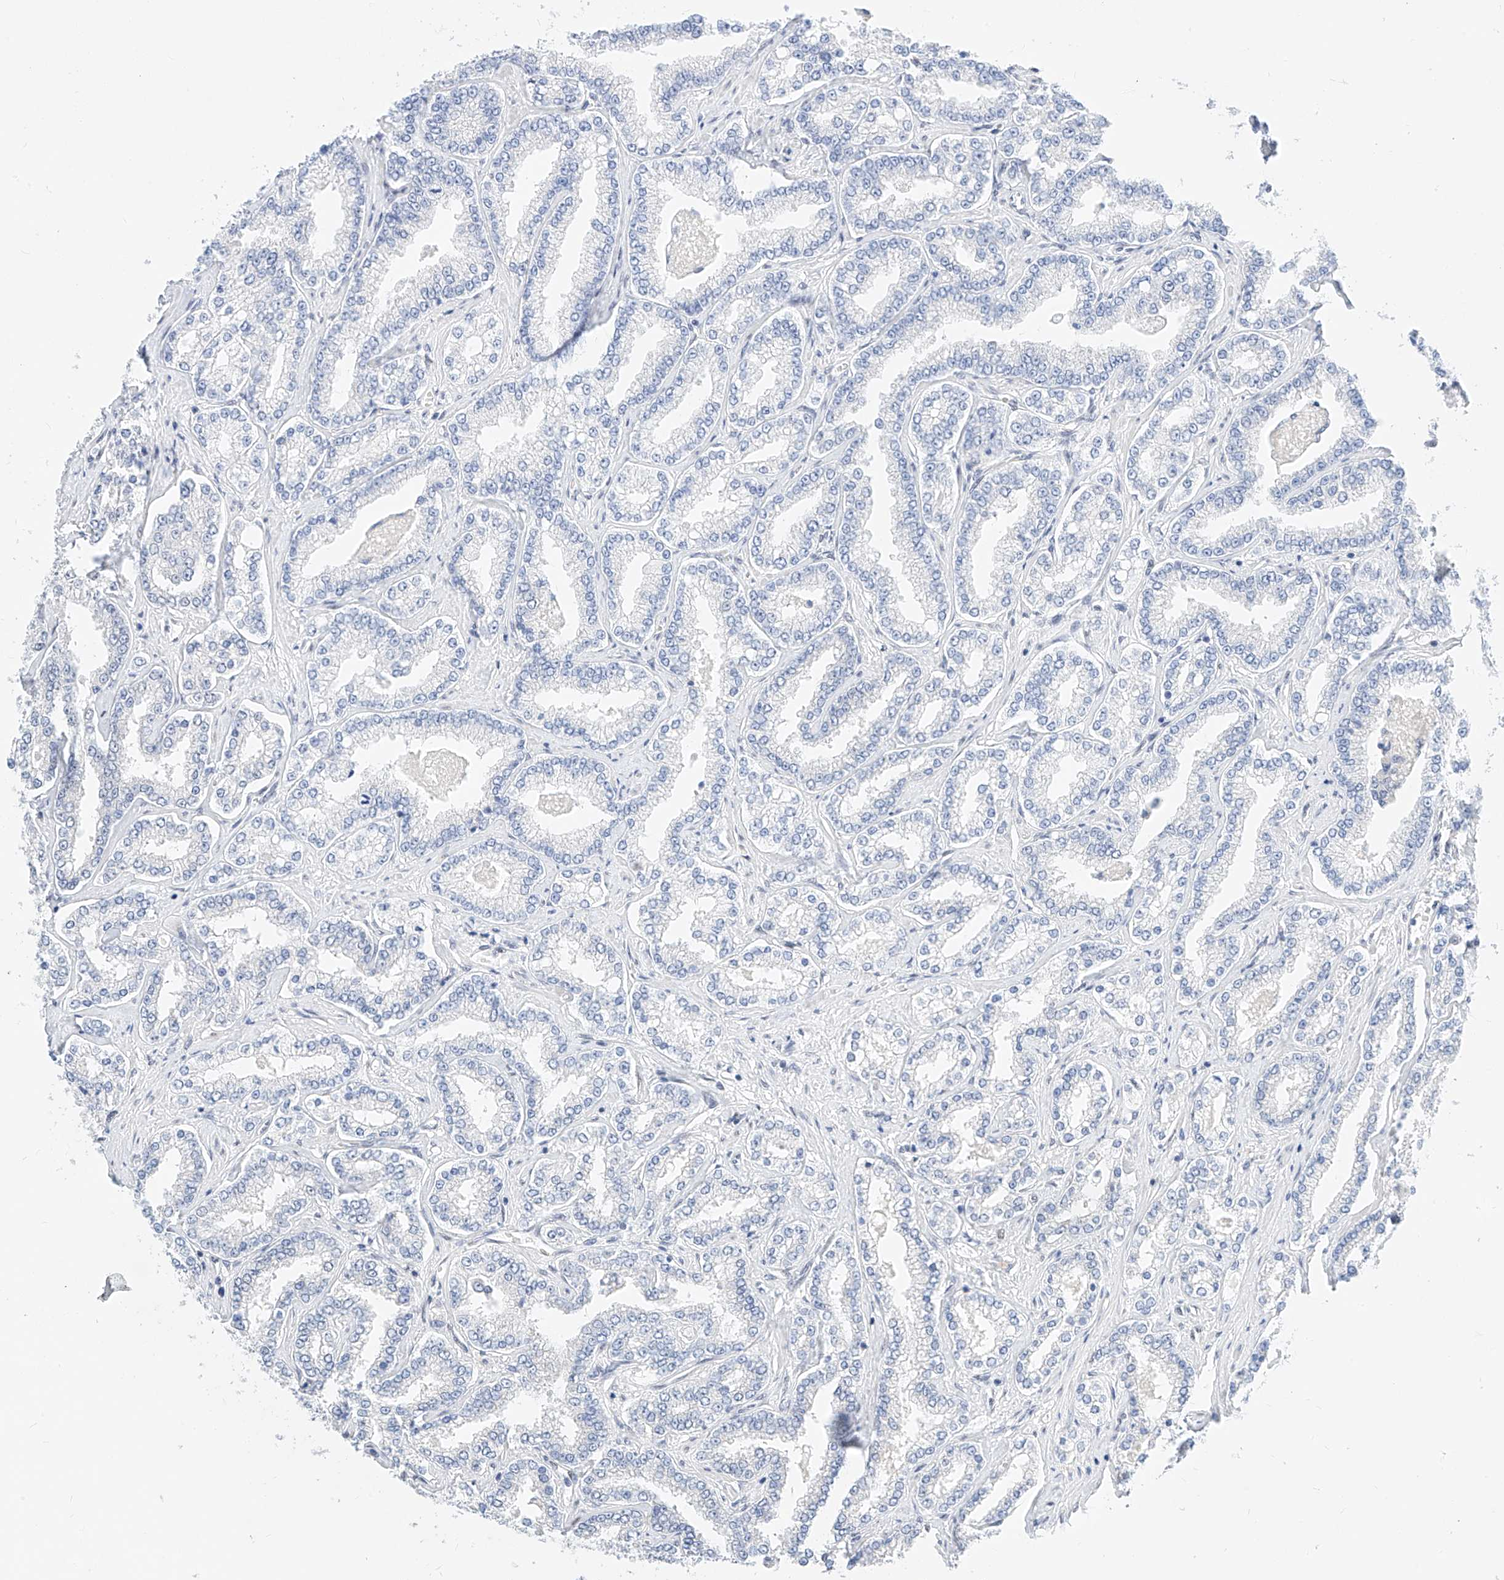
{"staining": {"intensity": "negative", "quantity": "none", "location": "none"}, "tissue": "prostate cancer", "cell_type": "Tumor cells", "image_type": "cancer", "snomed": [{"axis": "morphology", "description": "Normal tissue, NOS"}, {"axis": "morphology", "description": "Adenocarcinoma, High grade"}, {"axis": "topography", "description": "Prostate"}], "caption": "The photomicrograph exhibits no significant expression in tumor cells of prostate high-grade adenocarcinoma. Brightfield microscopy of immunohistochemistry stained with DAB (brown) and hematoxylin (blue), captured at high magnification.", "gene": "KCNJ1", "patient": {"sex": "male", "age": 83}}